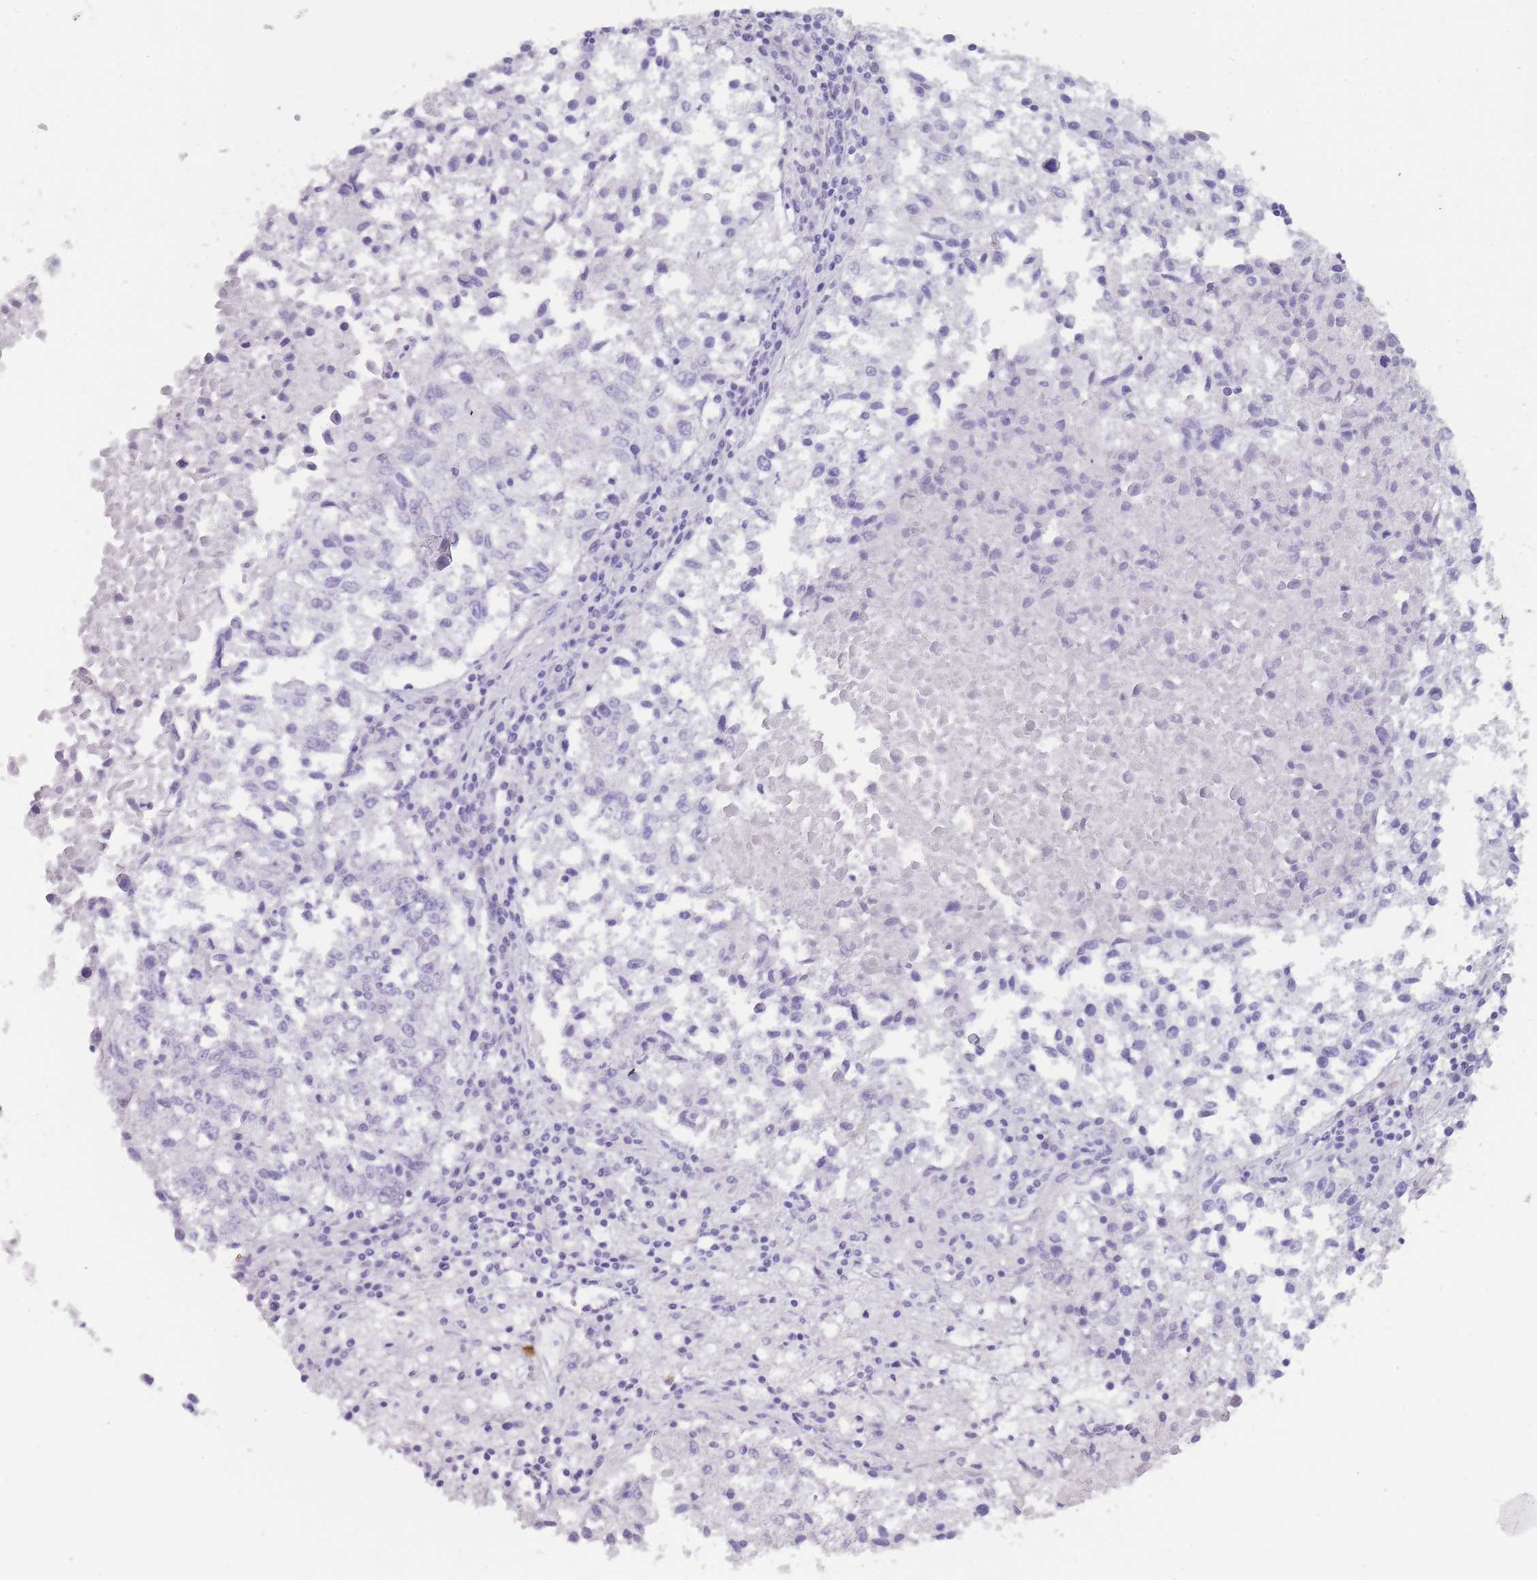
{"staining": {"intensity": "negative", "quantity": "none", "location": "none"}, "tissue": "lung cancer", "cell_type": "Tumor cells", "image_type": "cancer", "snomed": [{"axis": "morphology", "description": "Squamous cell carcinoma, NOS"}, {"axis": "topography", "description": "Lung"}], "caption": "This is a micrograph of IHC staining of lung squamous cell carcinoma, which shows no staining in tumor cells.", "gene": "TCP11", "patient": {"sex": "male", "age": 73}}